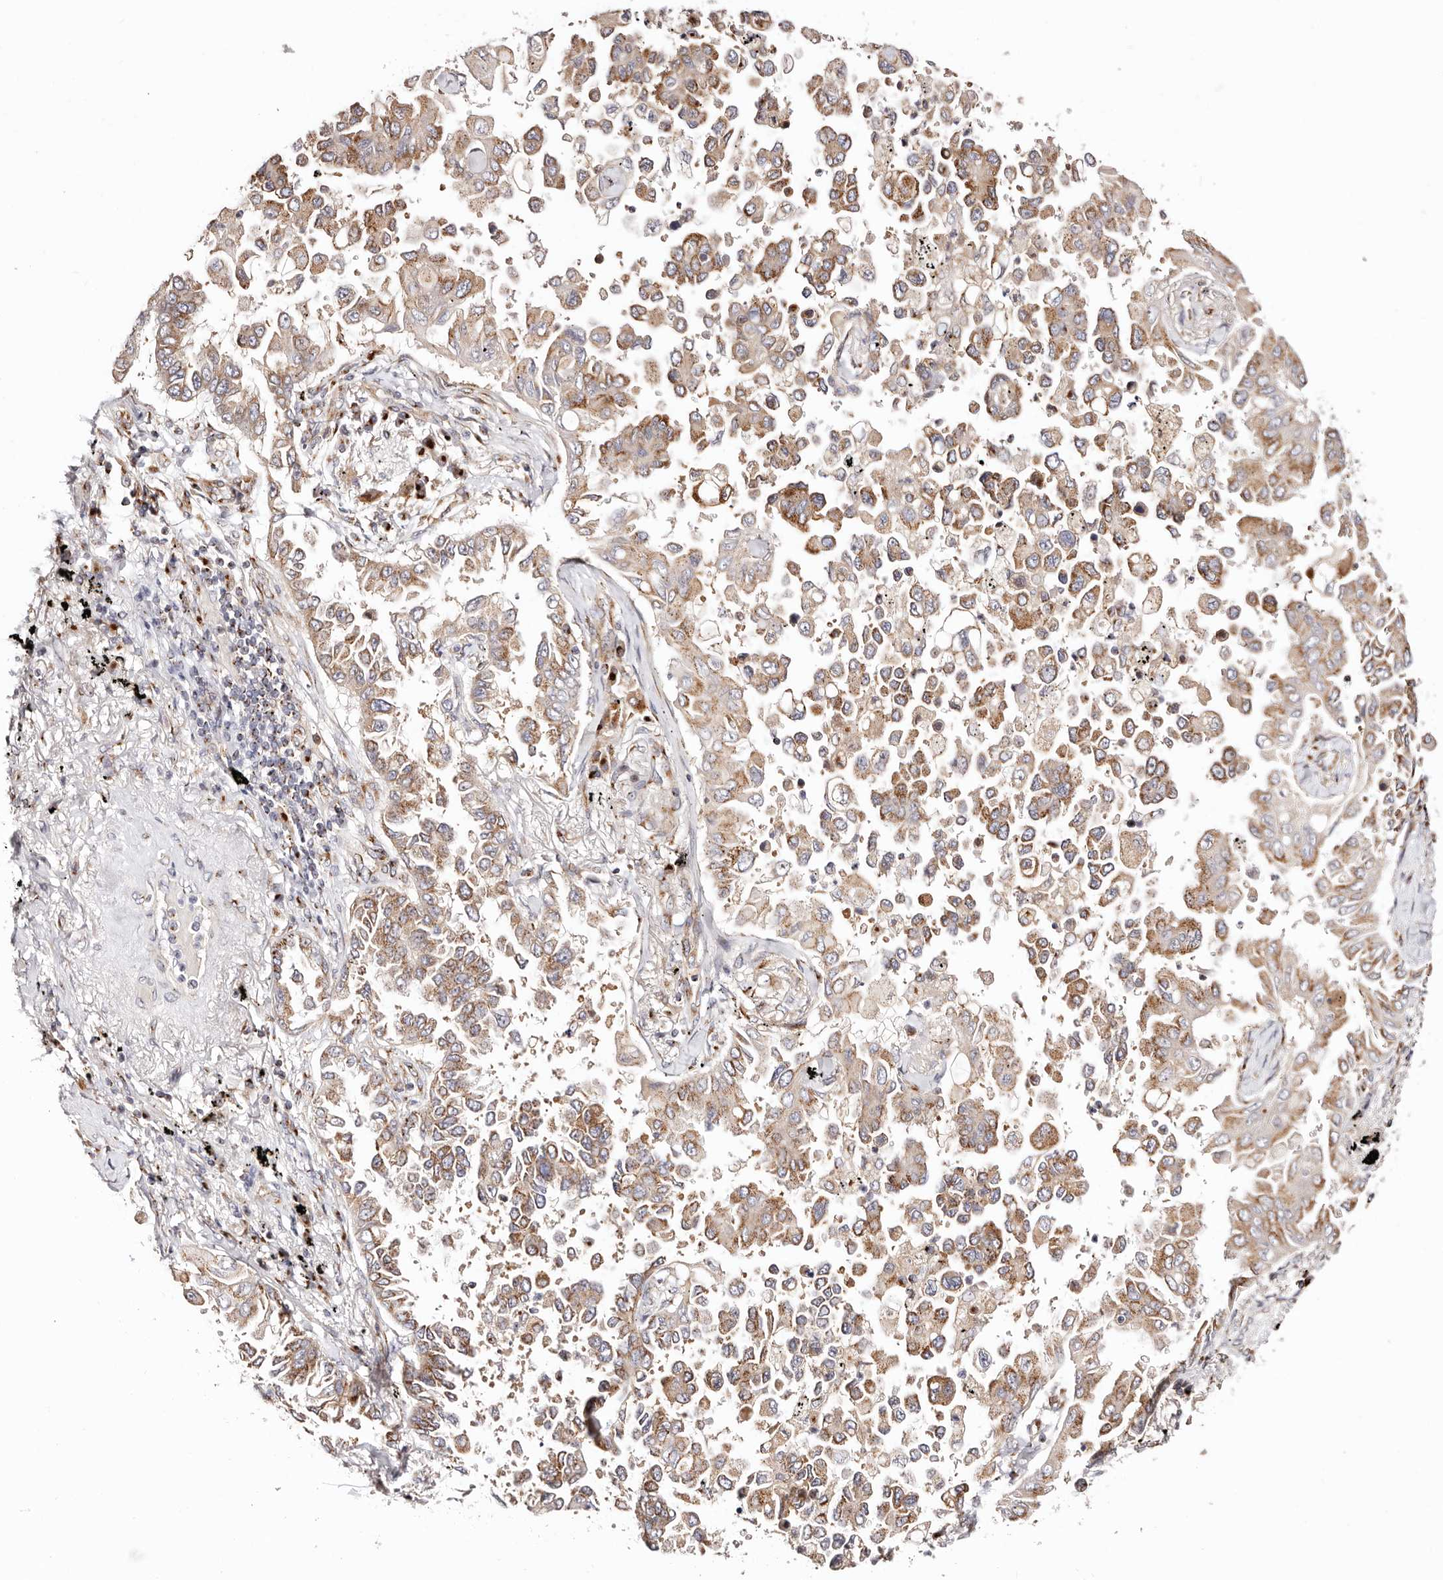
{"staining": {"intensity": "moderate", "quantity": ">75%", "location": "cytoplasmic/membranous"}, "tissue": "lung cancer", "cell_type": "Tumor cells", "image_type": "cancer", "snomed": [{"axis": "morphology", "description": "Adenocarcinoma, NOS"}, {"axis": "topography", "description": "Lung"}], "caption": "An image of human lung cancer (adenocarcinoma) stained for a protein shows moderate cytoplasmic/membranous brown staining in tumor cells.", "gene": "MAPK6", "patient": {"sex": "female", "age": 67}}